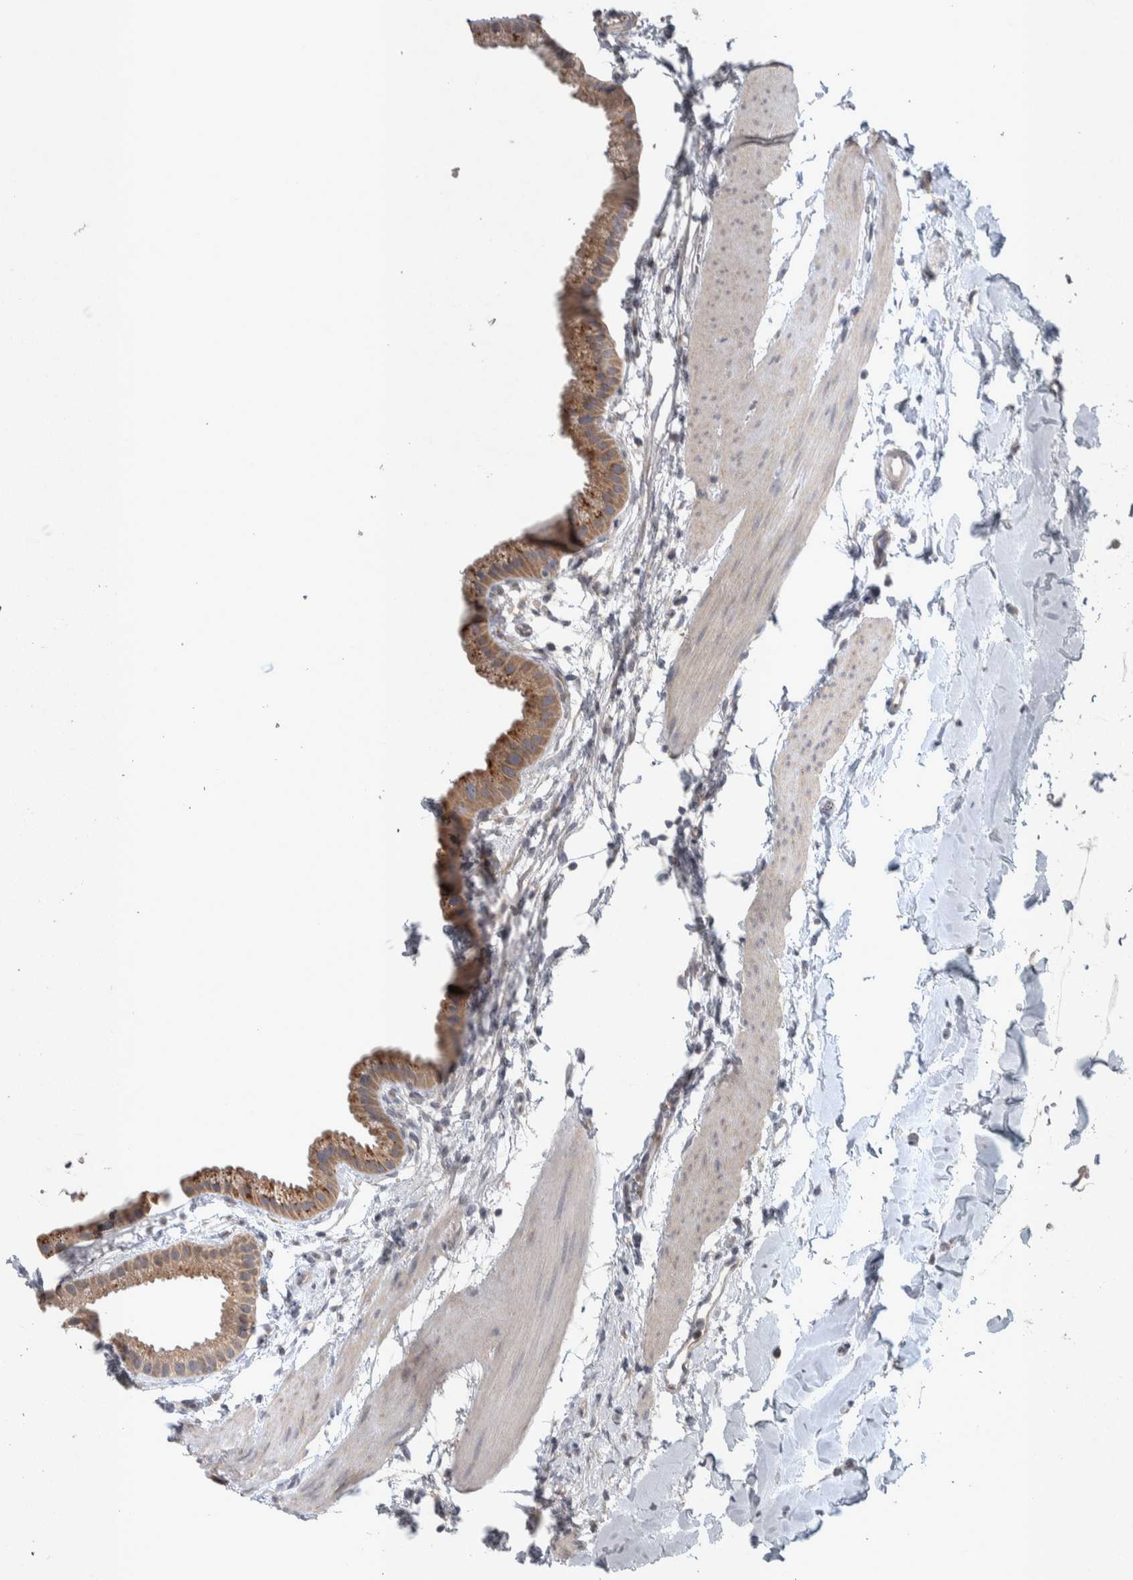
{"staining": {"intensity": "moderate", "quantity": ">75%", "location": "cytoplasmic/membranous"}, "tissue": "gallbladder", "cell_type": "Glandular cells", "image_type": "normal", "snomed": [{"axis": "morphology", "description": "Normal tissue, NOS"}, {"axis": "topography", "description": "Gallbladder"}], "caption": "This photomicrograph reveals immunohistochemistry (IHC) staining of unremarkable gallbladder, with medium moderate cytoplasmic/membranous expression in about >75% of glandular cells.", "gene": "SRP68", "patient": {"sex": "female", "age": 64}}